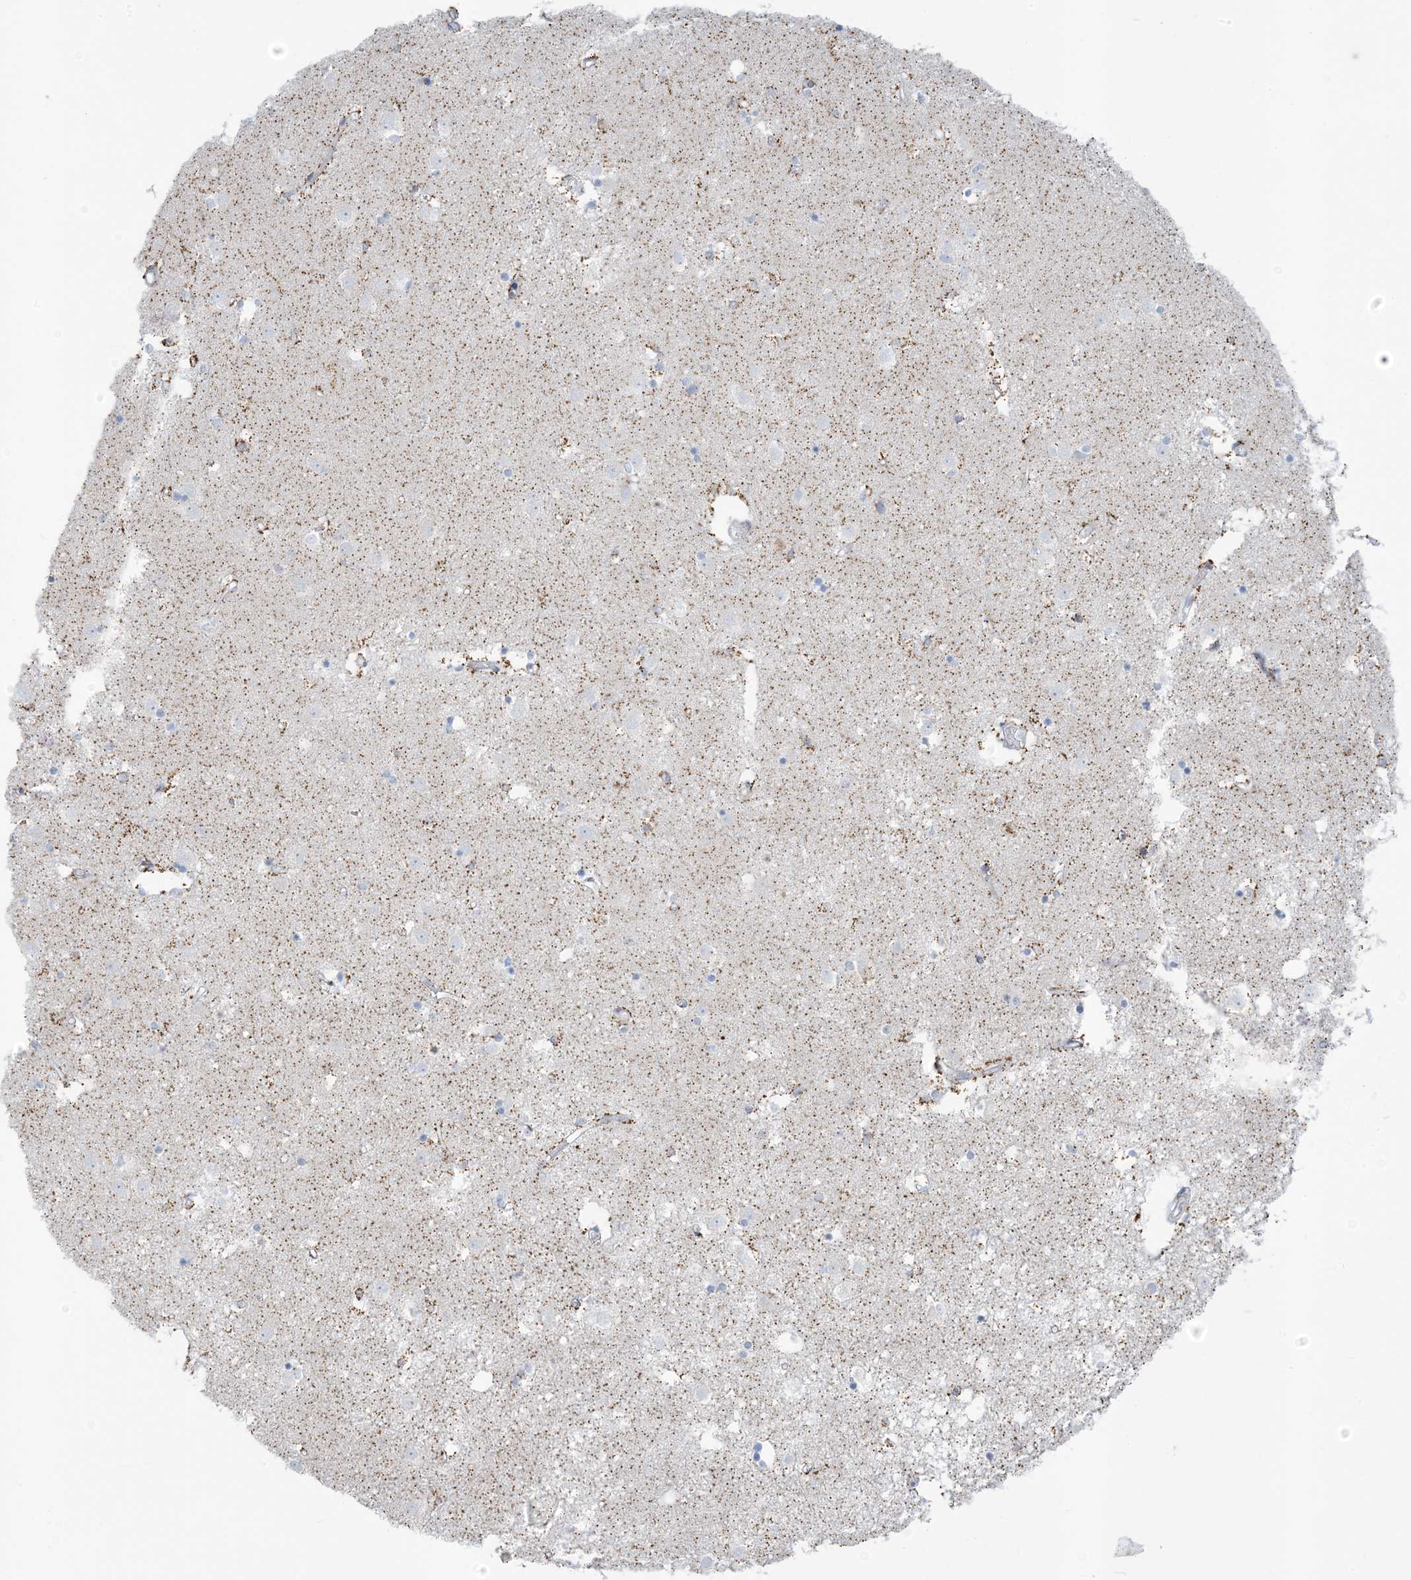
{"staining": {"intensity": "negative", "quantity": "none", "location": "none"}, "tissue": "caudate", "cell_type": "Glial cells", "image_type": "normal", "snomed": [{"axis": "morphology", "description": "Normal tissue, NOS"}, {"axis": "topography", "description": "Lateral ventricle wall"}], "caption": "Normal caudate was stained to show a protein in brown. There is no significant positivity in glial cells. (Stains: DAB (3,3'-diaminobenzidine) immunohistochemistry (IHC) with hematoxylin counter stain, Microscopy: brightfield microscopy at high magnification).", "gene": "ZDHHC4", "patient": {"sex": "male", "age": 45}}